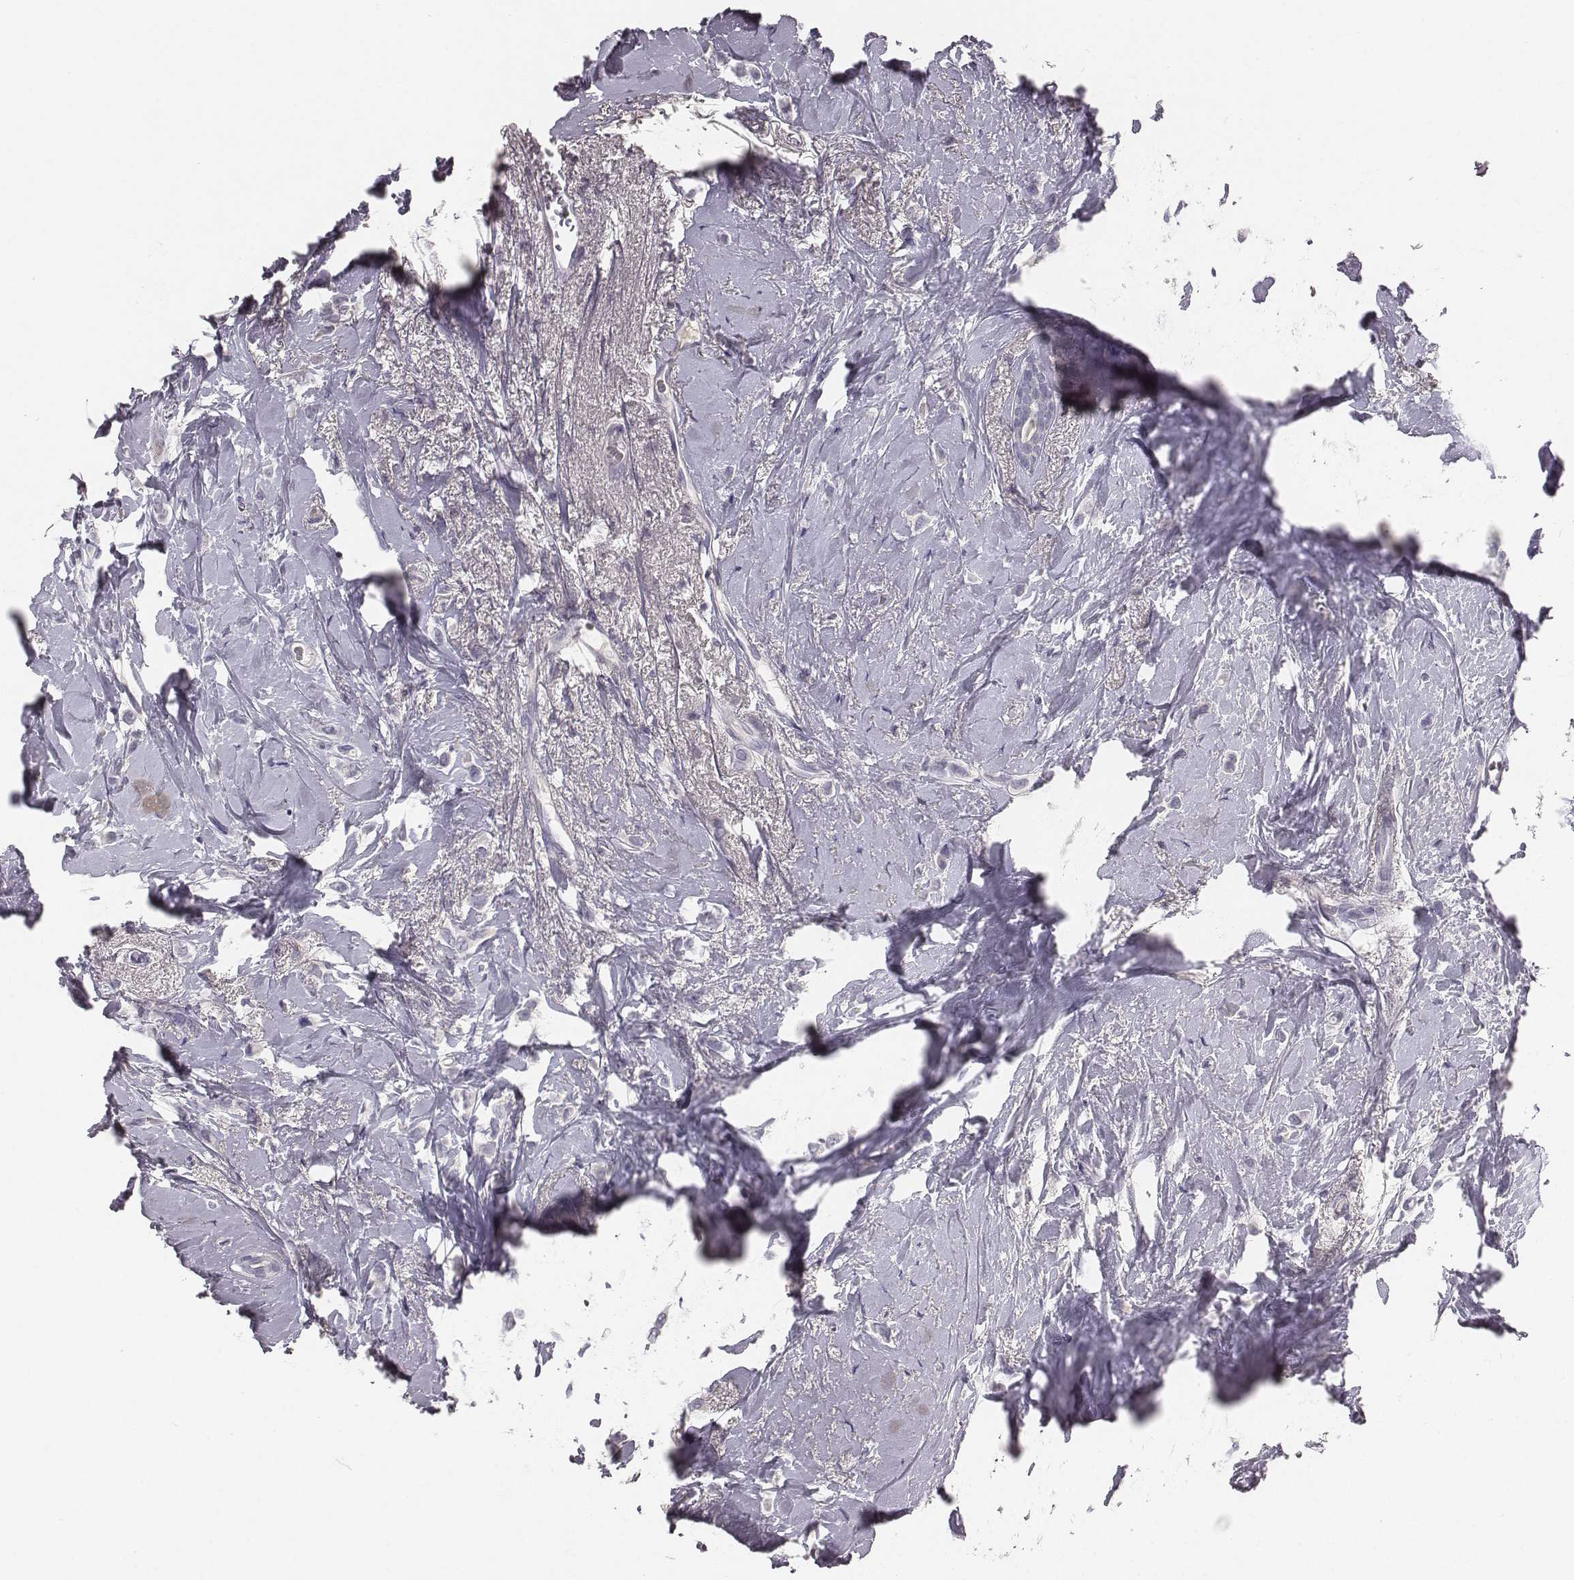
{"staining": {"intensity": "negative", "quantity": "none", "location": "none"}, "tissue": "breast cancer", "cell_type": "Tumor cells", "image_type": "cancer", "snomed": [{"axis": "morphology", "description": "Lobular carcinoma"}, {"axis": "topography", "description": "Breast"}], "caption": "Immunohistochemistry (IHC) micrograph of human lobular carcinoma (breast) stained for a protein (brown), which displays no expression in tumor cells. The staining is performed using DAB (3,3'-diaminobenzidine) brown chromogen with nuclei counter-stained in using hematoxylin.", "gene": "MYH6", "patient": {"sex": "female", "age": 66}}